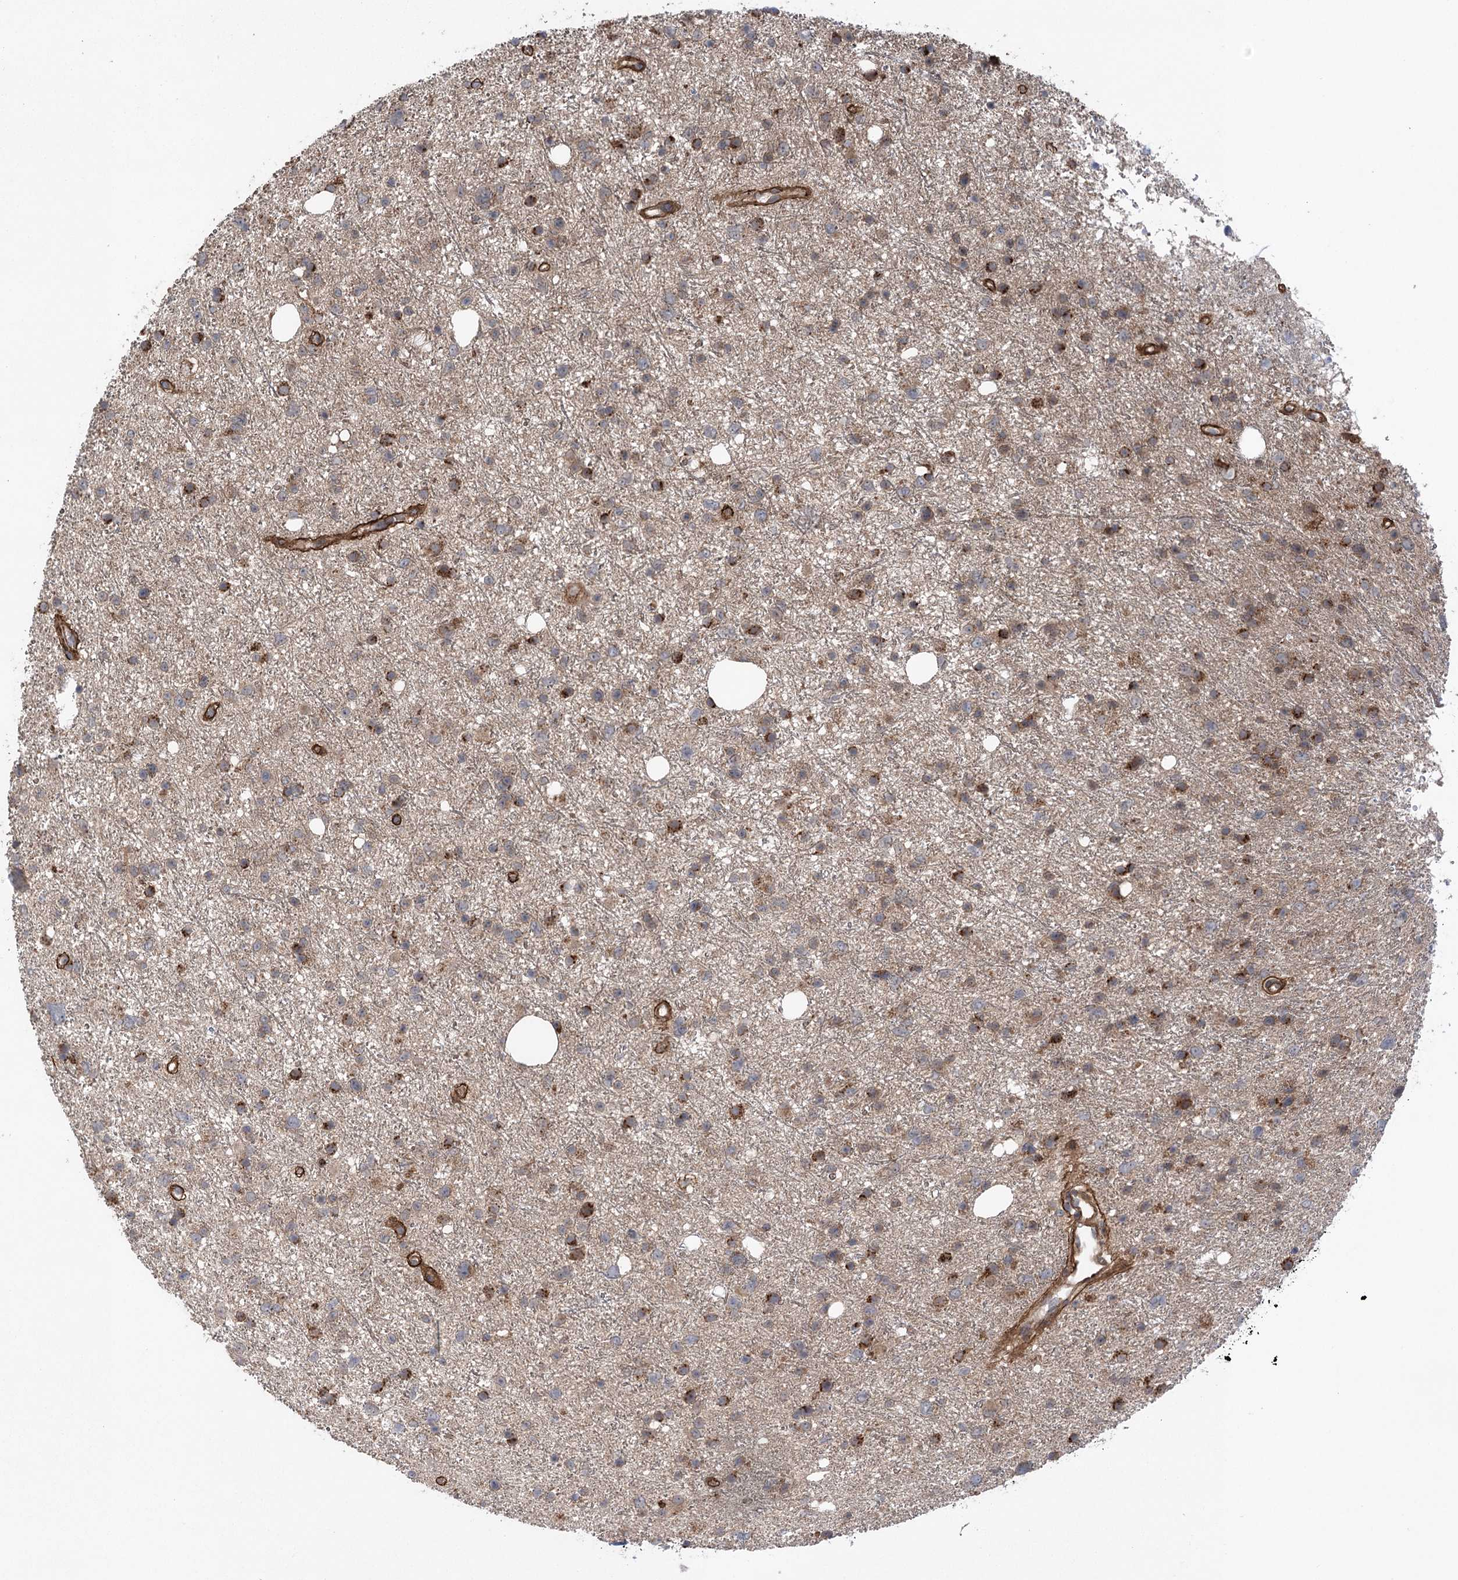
{"staining": {"intensity": "moderate", "quantity": "<25%", "location": "cytoplasmic/membranous"}, "tissue": "glioma", "cell_type": "Tumor cells", "image_type": "cancer", "snomed": [{"axis": "morphology", "description": "Glioma, malignant, Low grade"}, {"axis": "topography", "description": "Cerebral cortex"}], "caption": "About <25% of tumor cells in human low-grade glioma (malignant) exhibit moderate cytoplasmic/membranous protein staining as visualized by brown immunohistochemical staining.", "gene": "METTL24", "patient": {"sex": "female", "age": 39}}